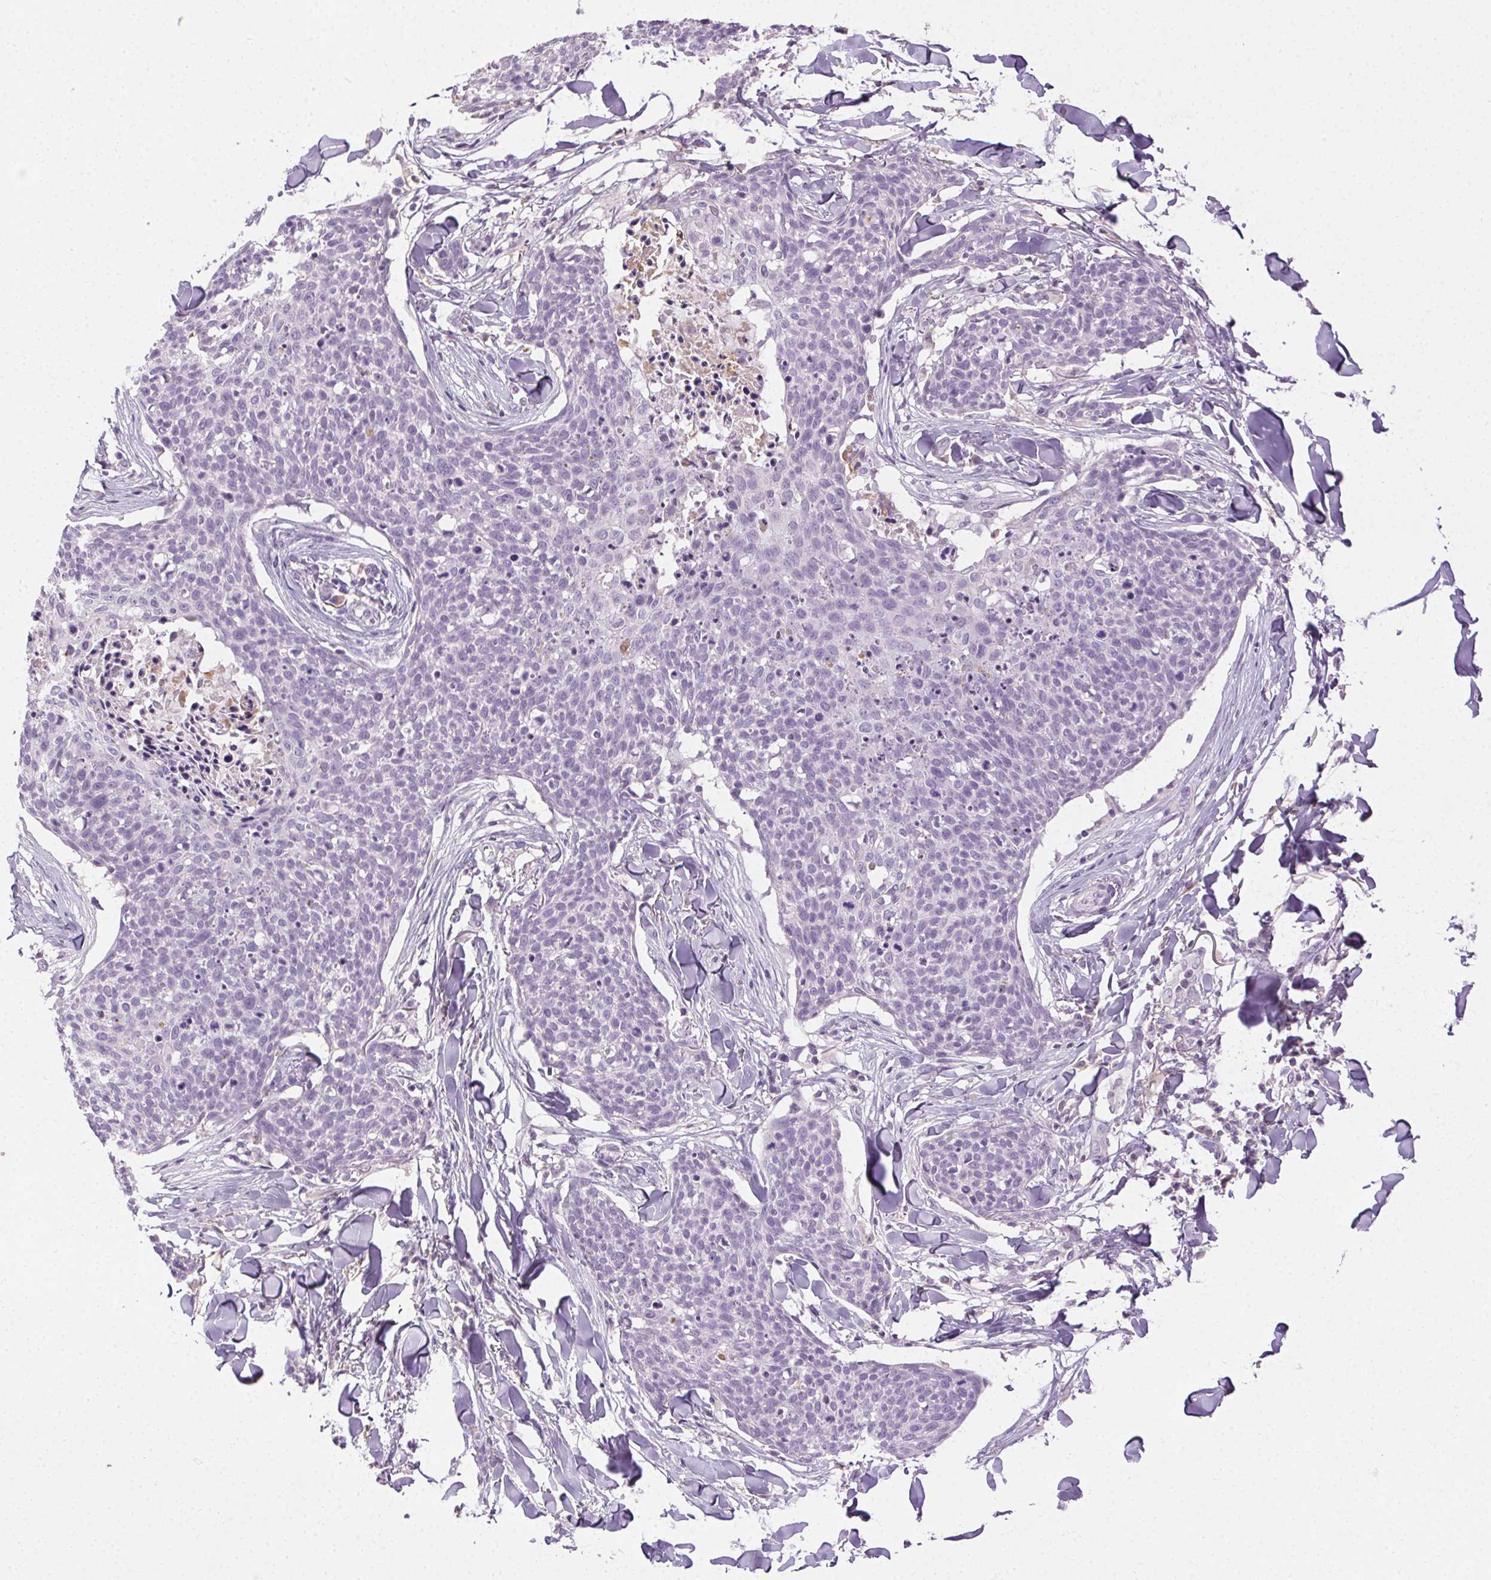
{"staining": {"intensity": "negative", "quantity": "none", "location": "none"}, "tissue": "skin cancer", "cell_type": "Tumor cells", "image_type": "cancer", "snomed": [{"axis": "morphology", "description": "Squamous cell carcinoma, NOS"}, {"axis": "topography", "description": "Skin"}, {"axis": "topography", "description": "Vulva"}], "caption": "A high-resolution micrograph shows immunohistochemistry staining of skin squamous cell carcinoma, which displays no significant staining in tumor cells. Nuclei are stained in blue.", "gene": "BPIFB2", "patient": {"sex": "female", "age": 75}}